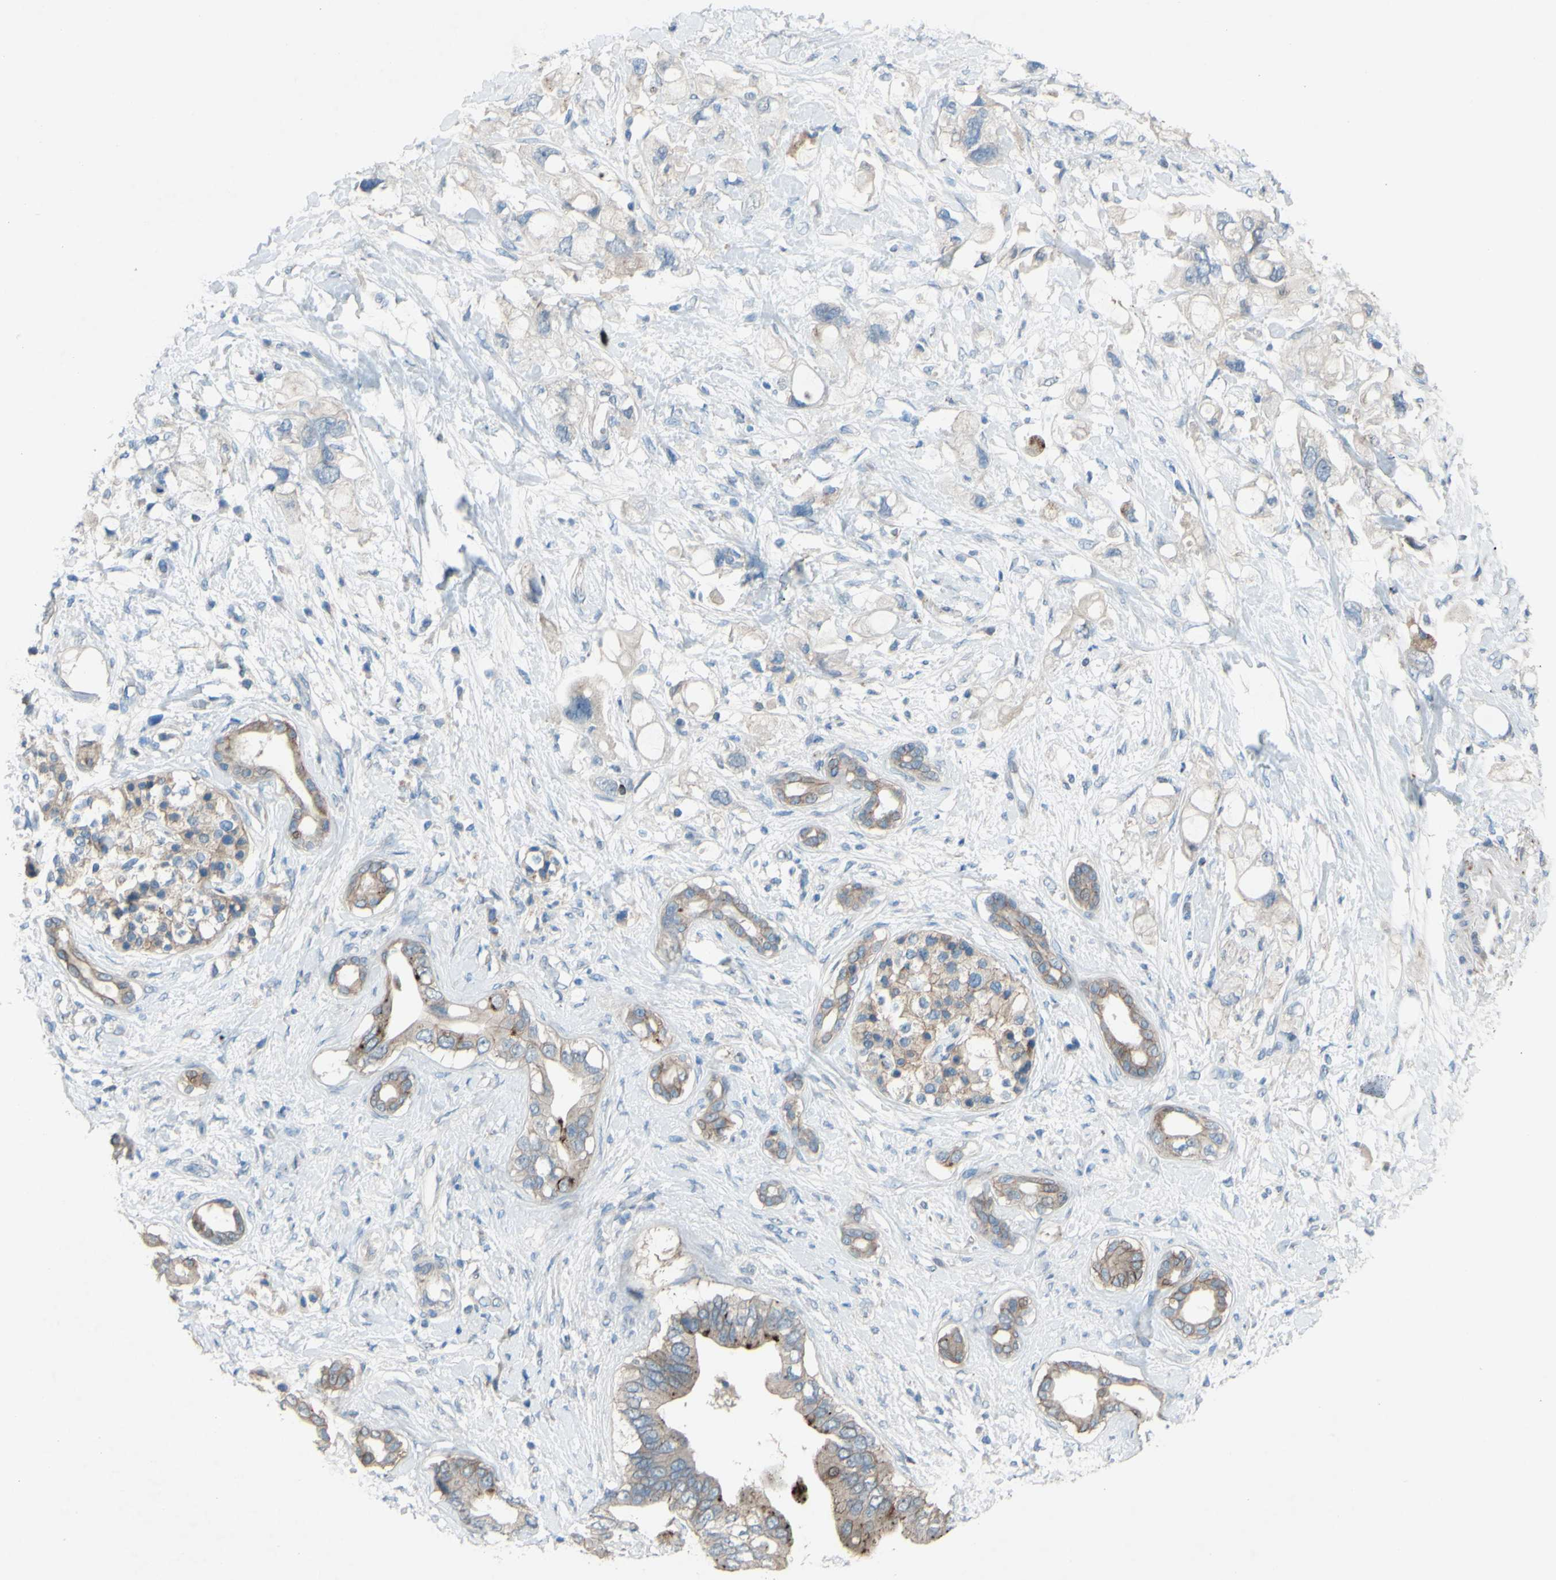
{"staining": {"intensity": "negative", "quantity": "none", "location": "none"}, "tissue": "pancreatic cancer", "cell_type": "Tumor cells", "image_type": "cancer", "snomed": [{"axis": "morphology", "description": "Adenocarcinoma, NOS"}, {"axis": "topography", "description": "Pancreas"}], "caption": "Pancreatic cancer (adenocarcinoma) was stained to show a protein in brown. There is no significant expression in tumor cells. The staining was performed using DAB to visualize the protein expression in brown, while the nuclei were stained in blue with hematoxylin (Magnification: 20x).", "gene": "CDCP1", "patient": {"sex": "female", "age": 56}}